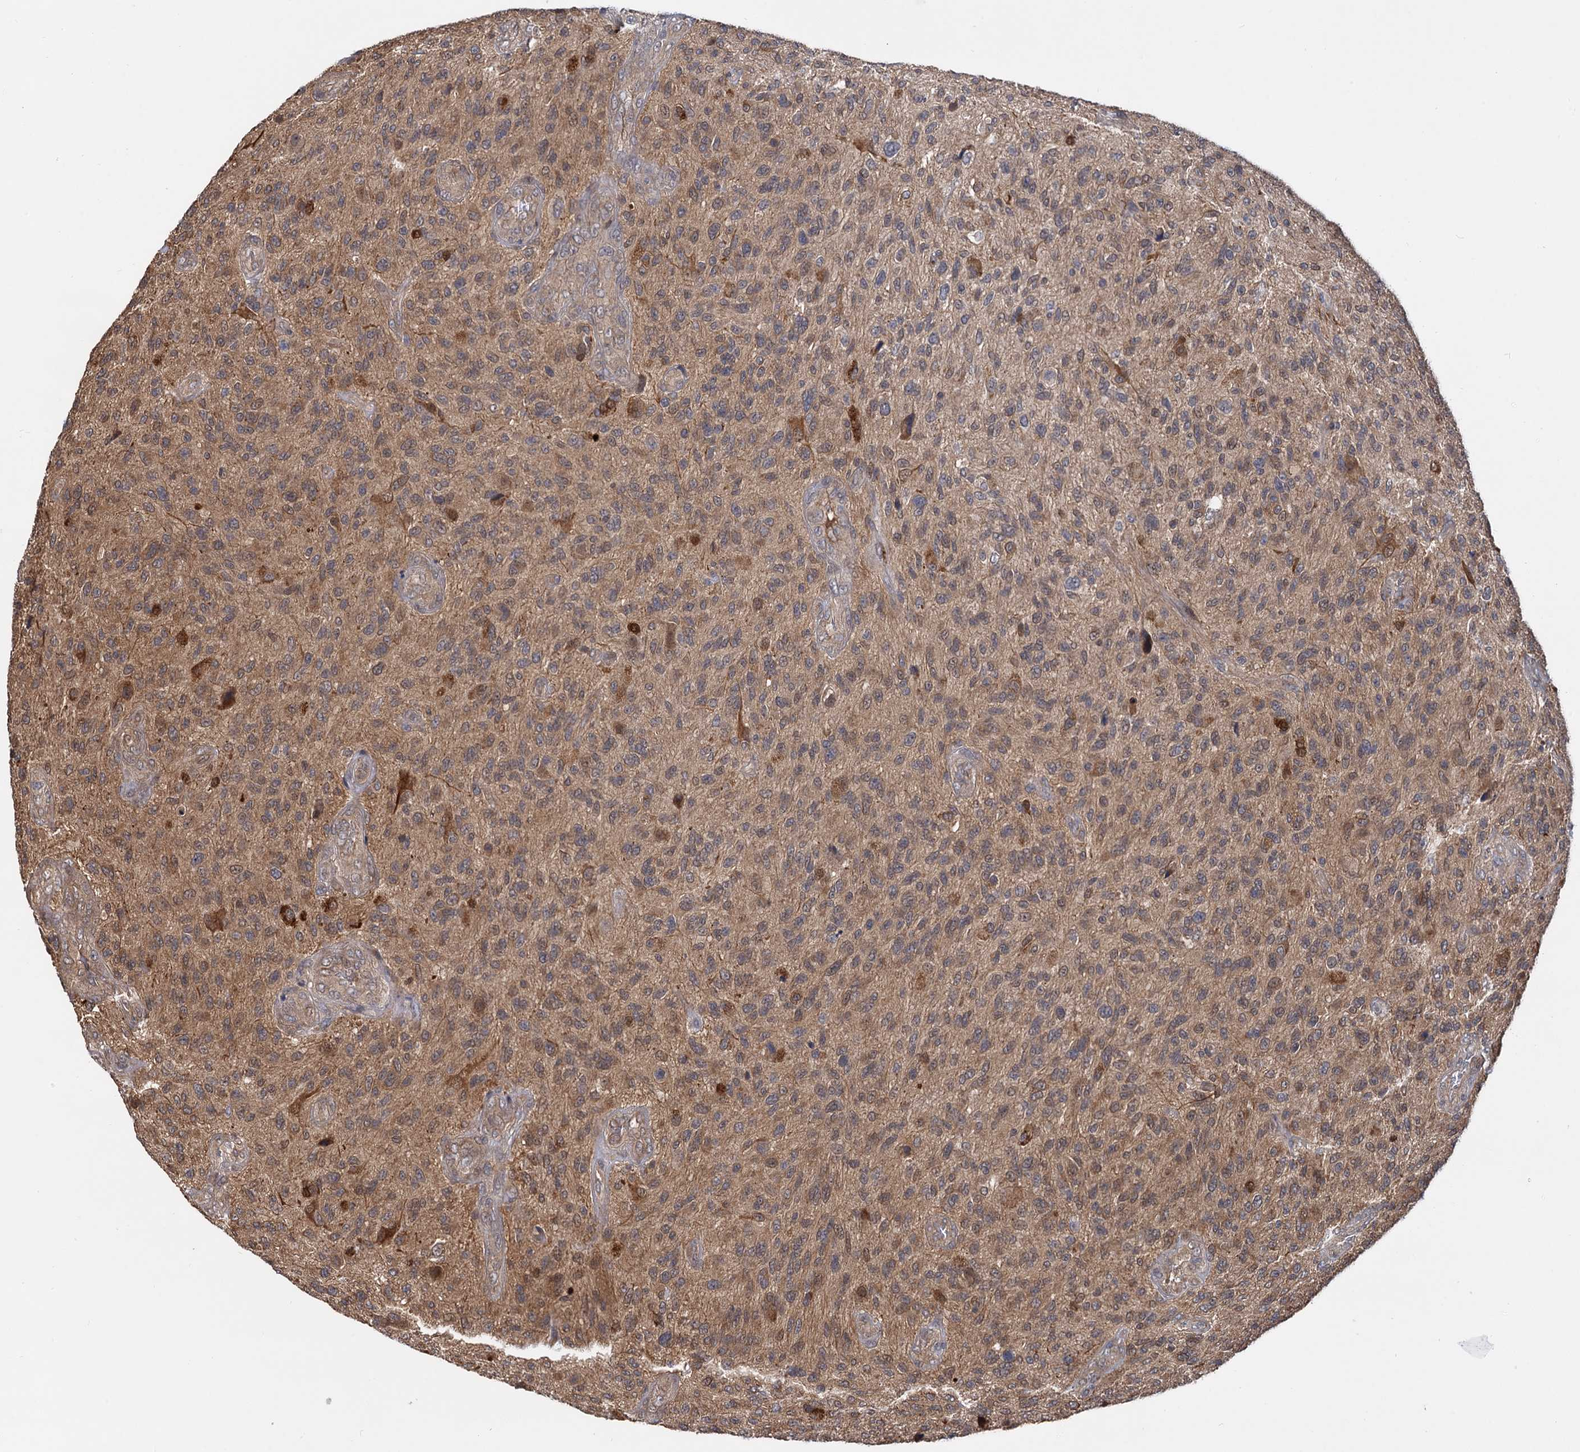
{"staining": {"intensity": "weak", "quantity": "25%-75%", "location": "cytoplasmic/membranous"}, "tissue": "glioma", "cell_type": "Tumor cells", "image_type": "cancer", "snomed": [{"axis": "morphology", "description": "Glioma, malignant, High grade"}, {"axis": "topography", "description": "Brain"}], "caption": "DAB immunohistochemical staining of human glioma demonstrates weak cytoplasmic/membranous protein positivity in approximately 25%-75% of tumor cells. The staining was performed using DAB (3,3'-diaminobenzidine) to visualize the protein expression in brown, while the nuclei were stained in blue with hematoxylin (Magnification: 20x).", "gene": "SELENOP", "patient": {"sex": "male", "age": 47}}